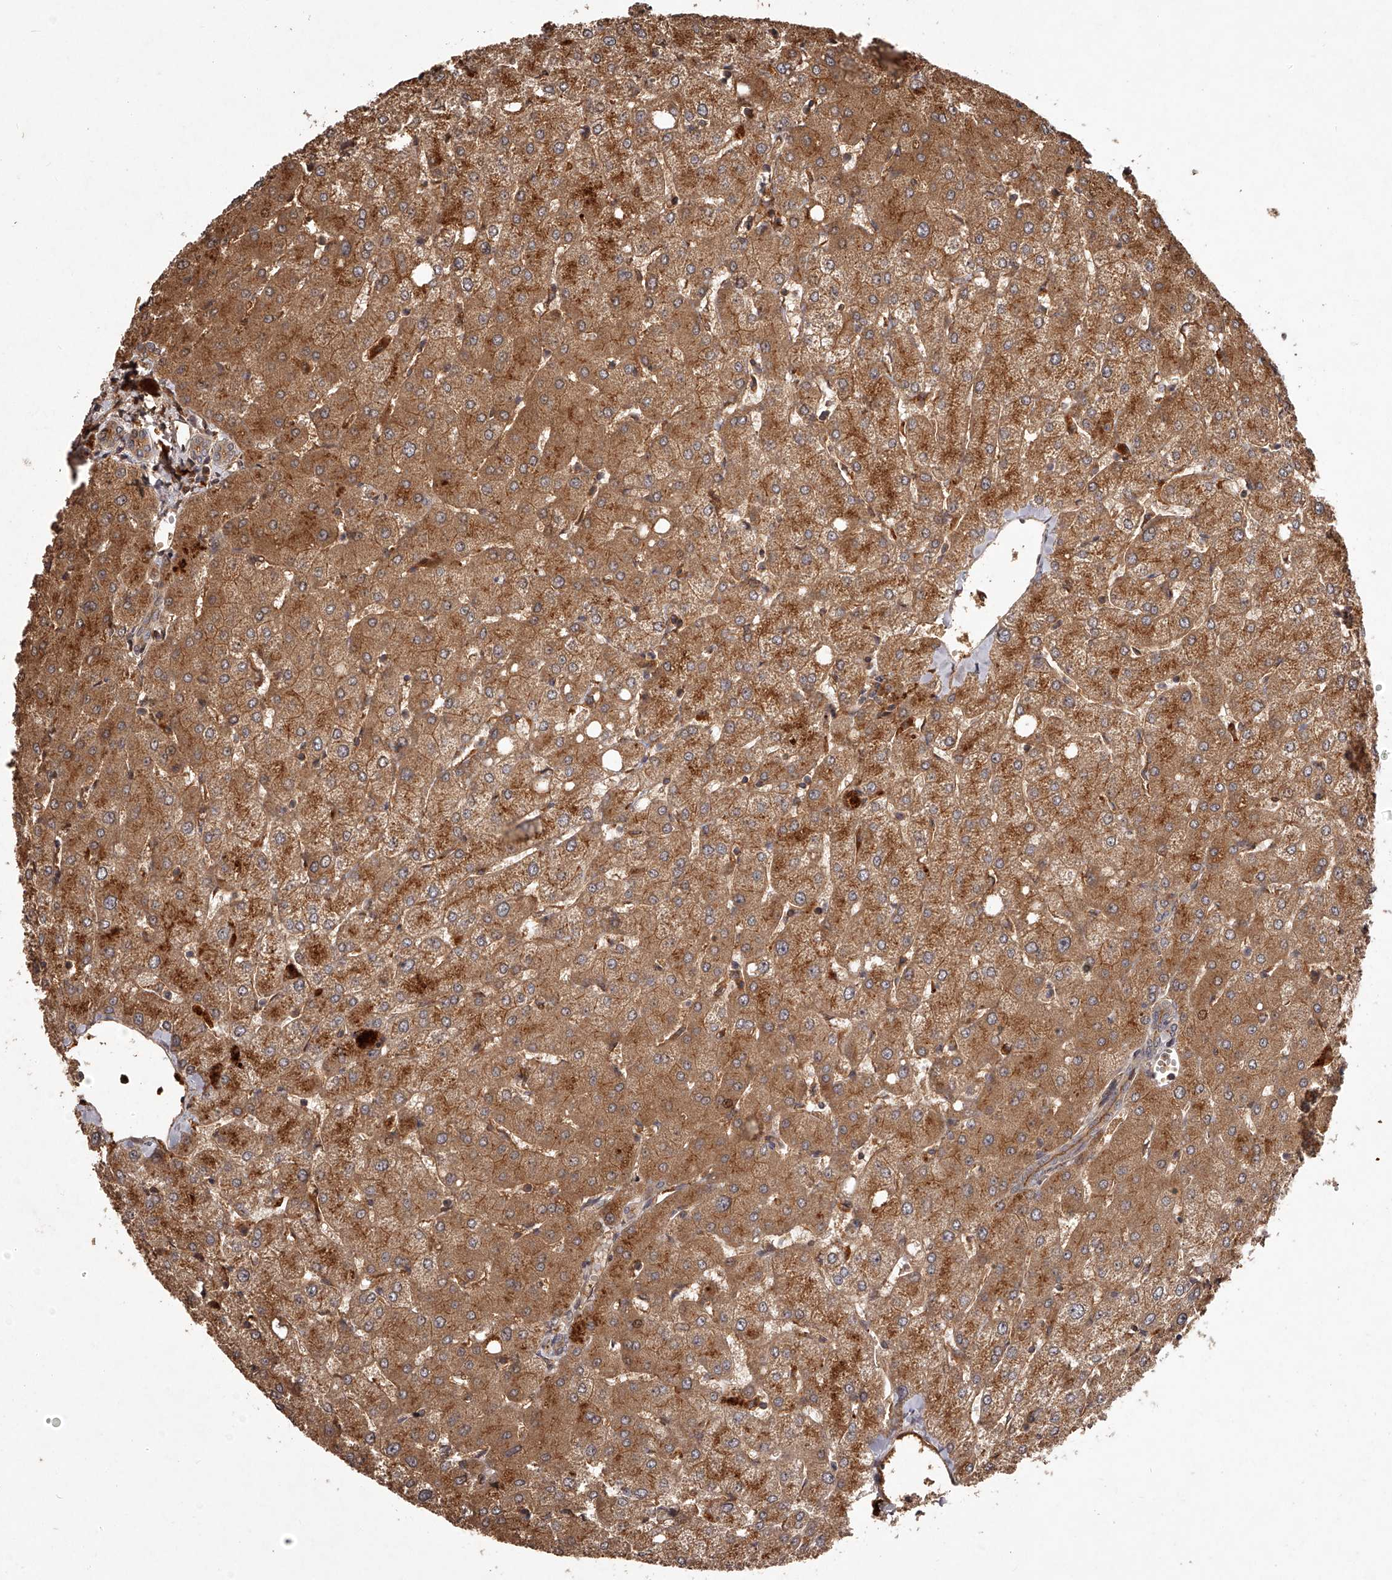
{"staining": {"intensity": "moderate", "quantity": ">75%", "location": "cytoplasmic/membranous"}, "tissue": "liver", "cell_type": "Cholangiocytes", "image_type": "normal", "snomed": [{"axis": "morphology", "description": "Normal tissue, NOS"}, {"axis": "topography", "description": "Liver"}], "caption": "About >75% of cholangiocytes in benign liver demonstrate moderate cytoplasmic/membranous protein positivity as visualized by brown immunohistochemical staining.", "gene": "CRYZL1", "patient": {"sex": "female", "age": 54}}